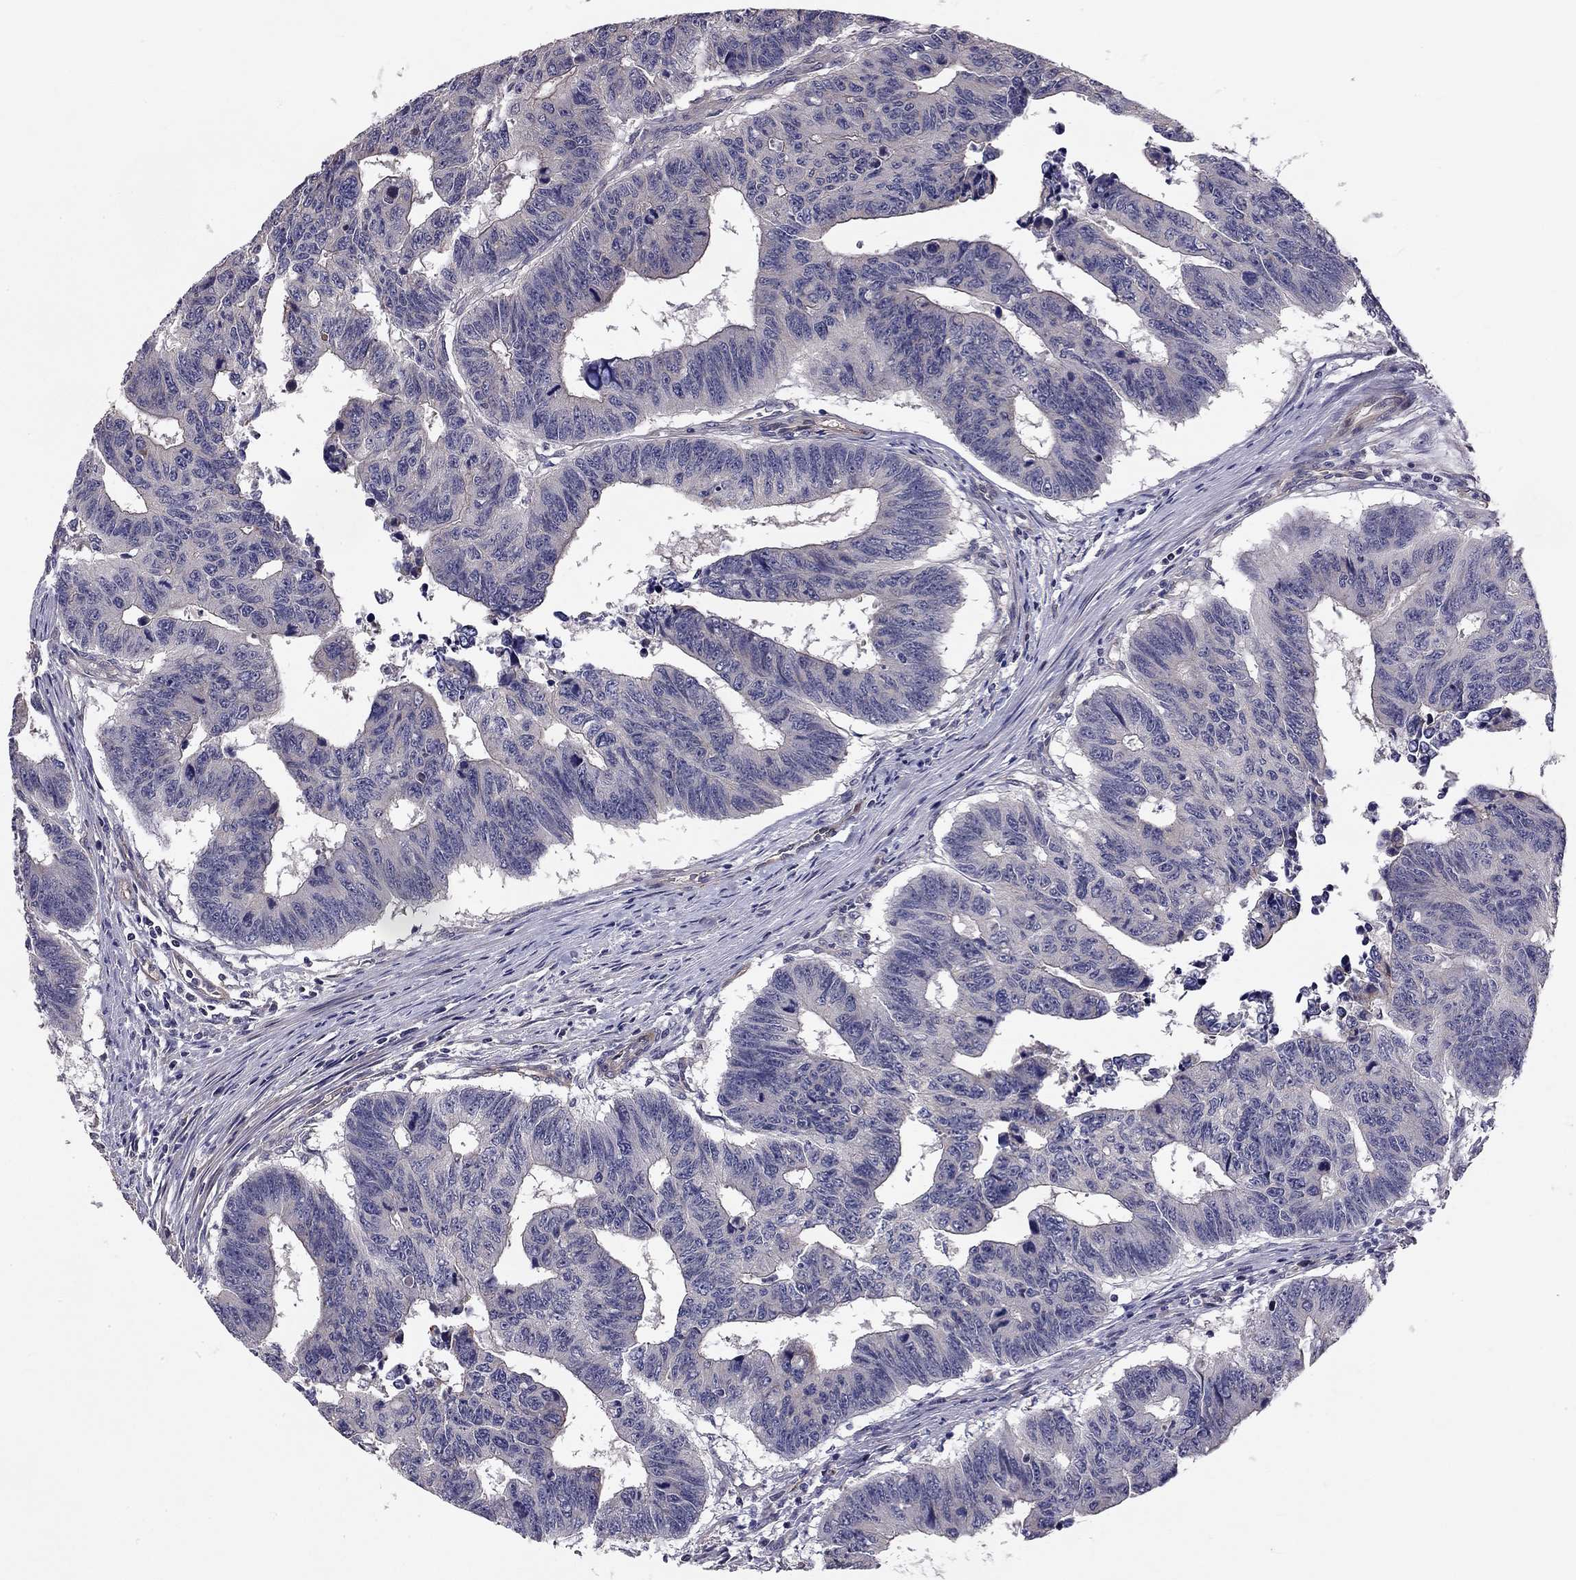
{"staining": {"intensity": "negative", "quantity": "none", "location": "none"}, "tissue": "colorectal cancer", "cell_type": "Tumor cells", "image_type": "cancer", "snomed": [{"axis": "morphology", "description": "Adenocarcinoma, NOS"}, {"axis": "topography", "description": "Rectum"}], "caption": "A micrograph of human colorectal cancer (adenocarcinoma) is negative for staining in tumor cells.", "gene": "GJB4", "patient": {"sex": "female", "age": 85}}